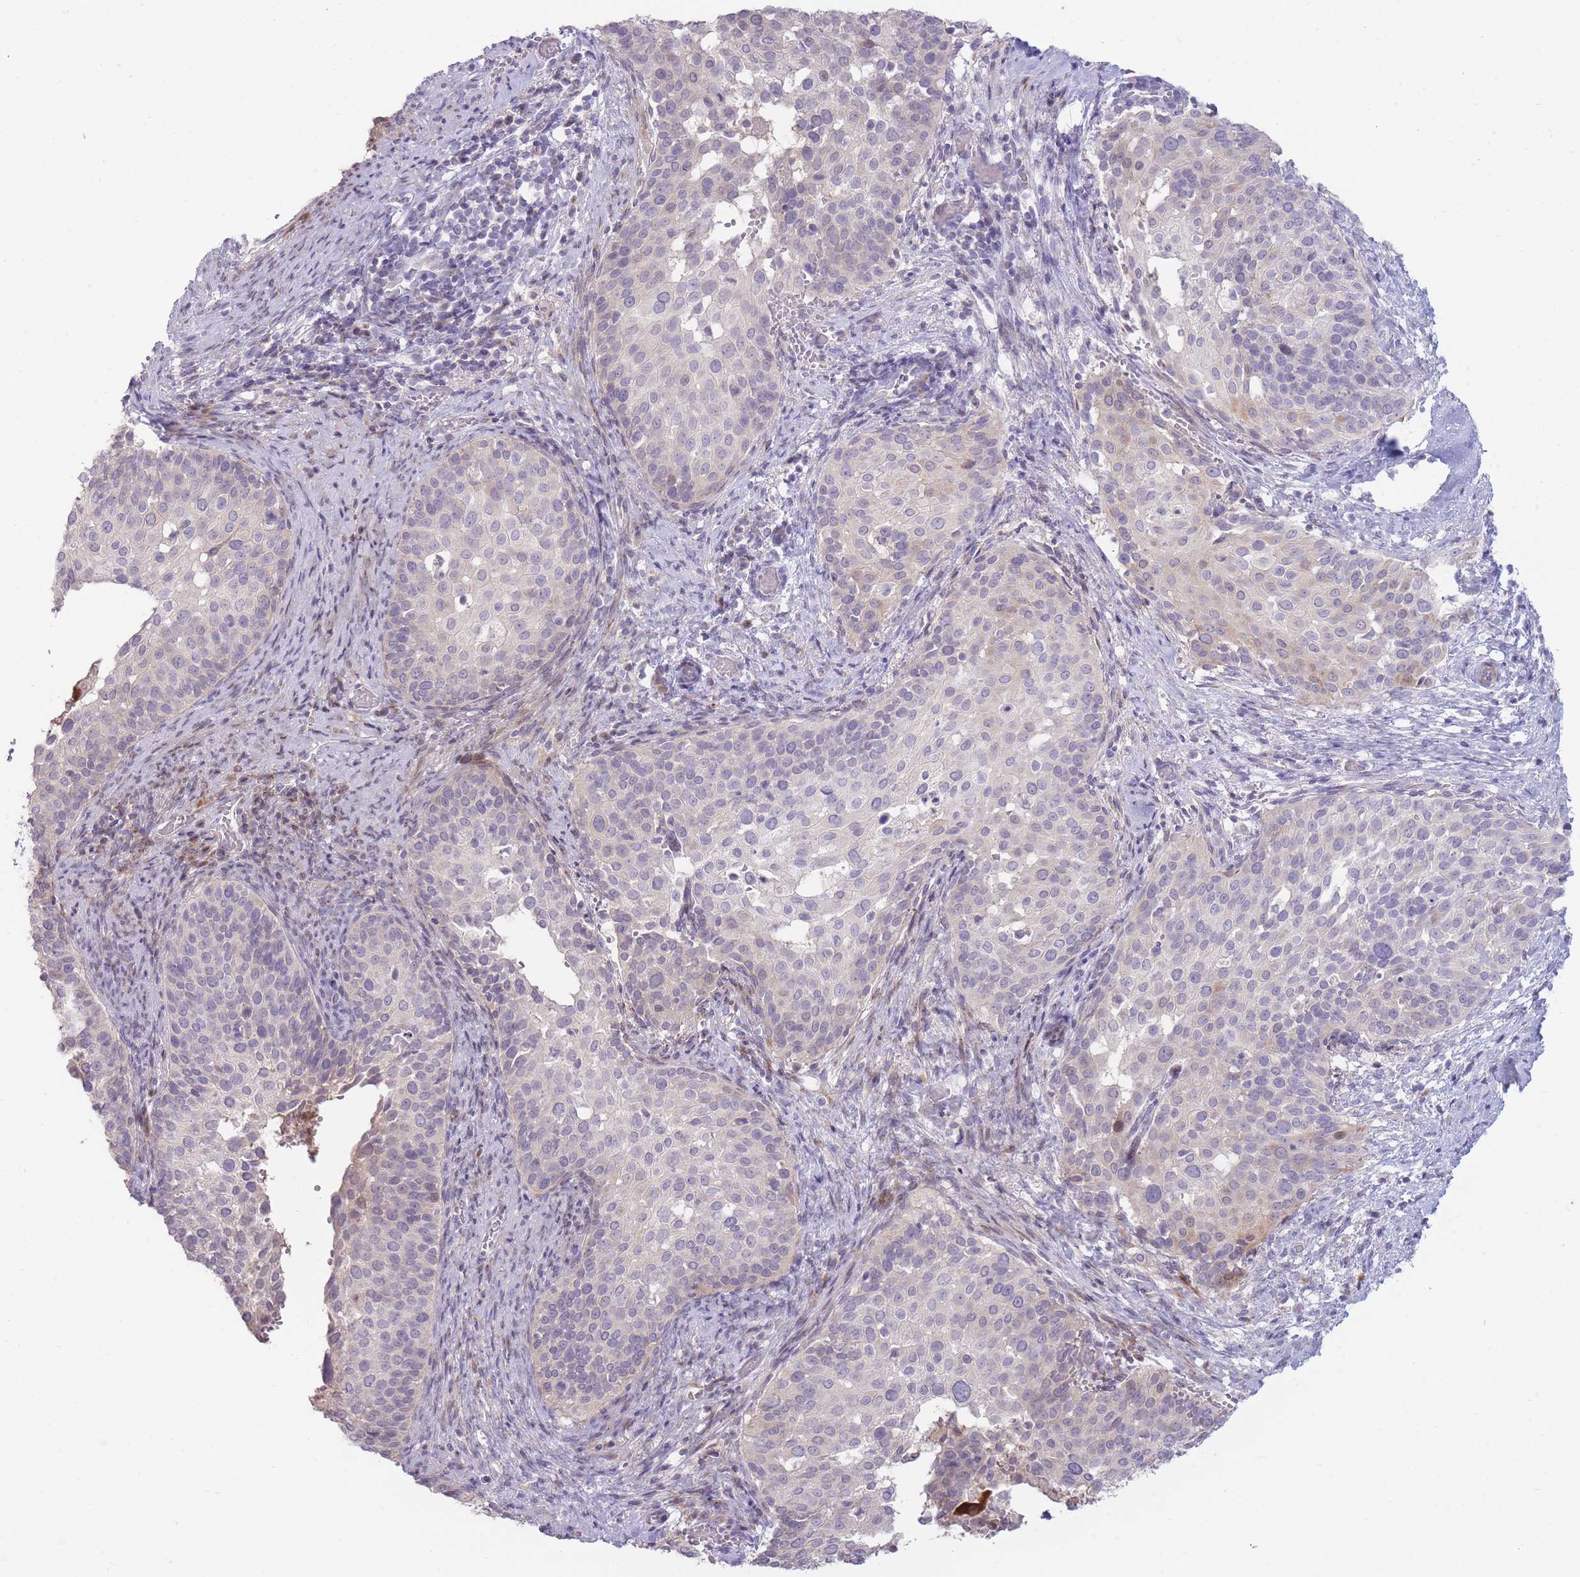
{"staining": {"intensity": "negative", "quantity": "none", "location": "none"}, "tissue": "cervical cancer", "cell_type": "Tumor cells", "image_type": "cancer", "snomed": [{"axis": "morphology", "description": "Squamous cell carcinoma, NOS"}, {"axis": "topography", "description": "Cervix"}], "caption": "Human cervical cancer (squamous cell carcinoma) stained for a protein using IHC shows no staining in tumor cells.", "gene": "PPP3R2", "patient": {"sex": "female", "age": 44}}